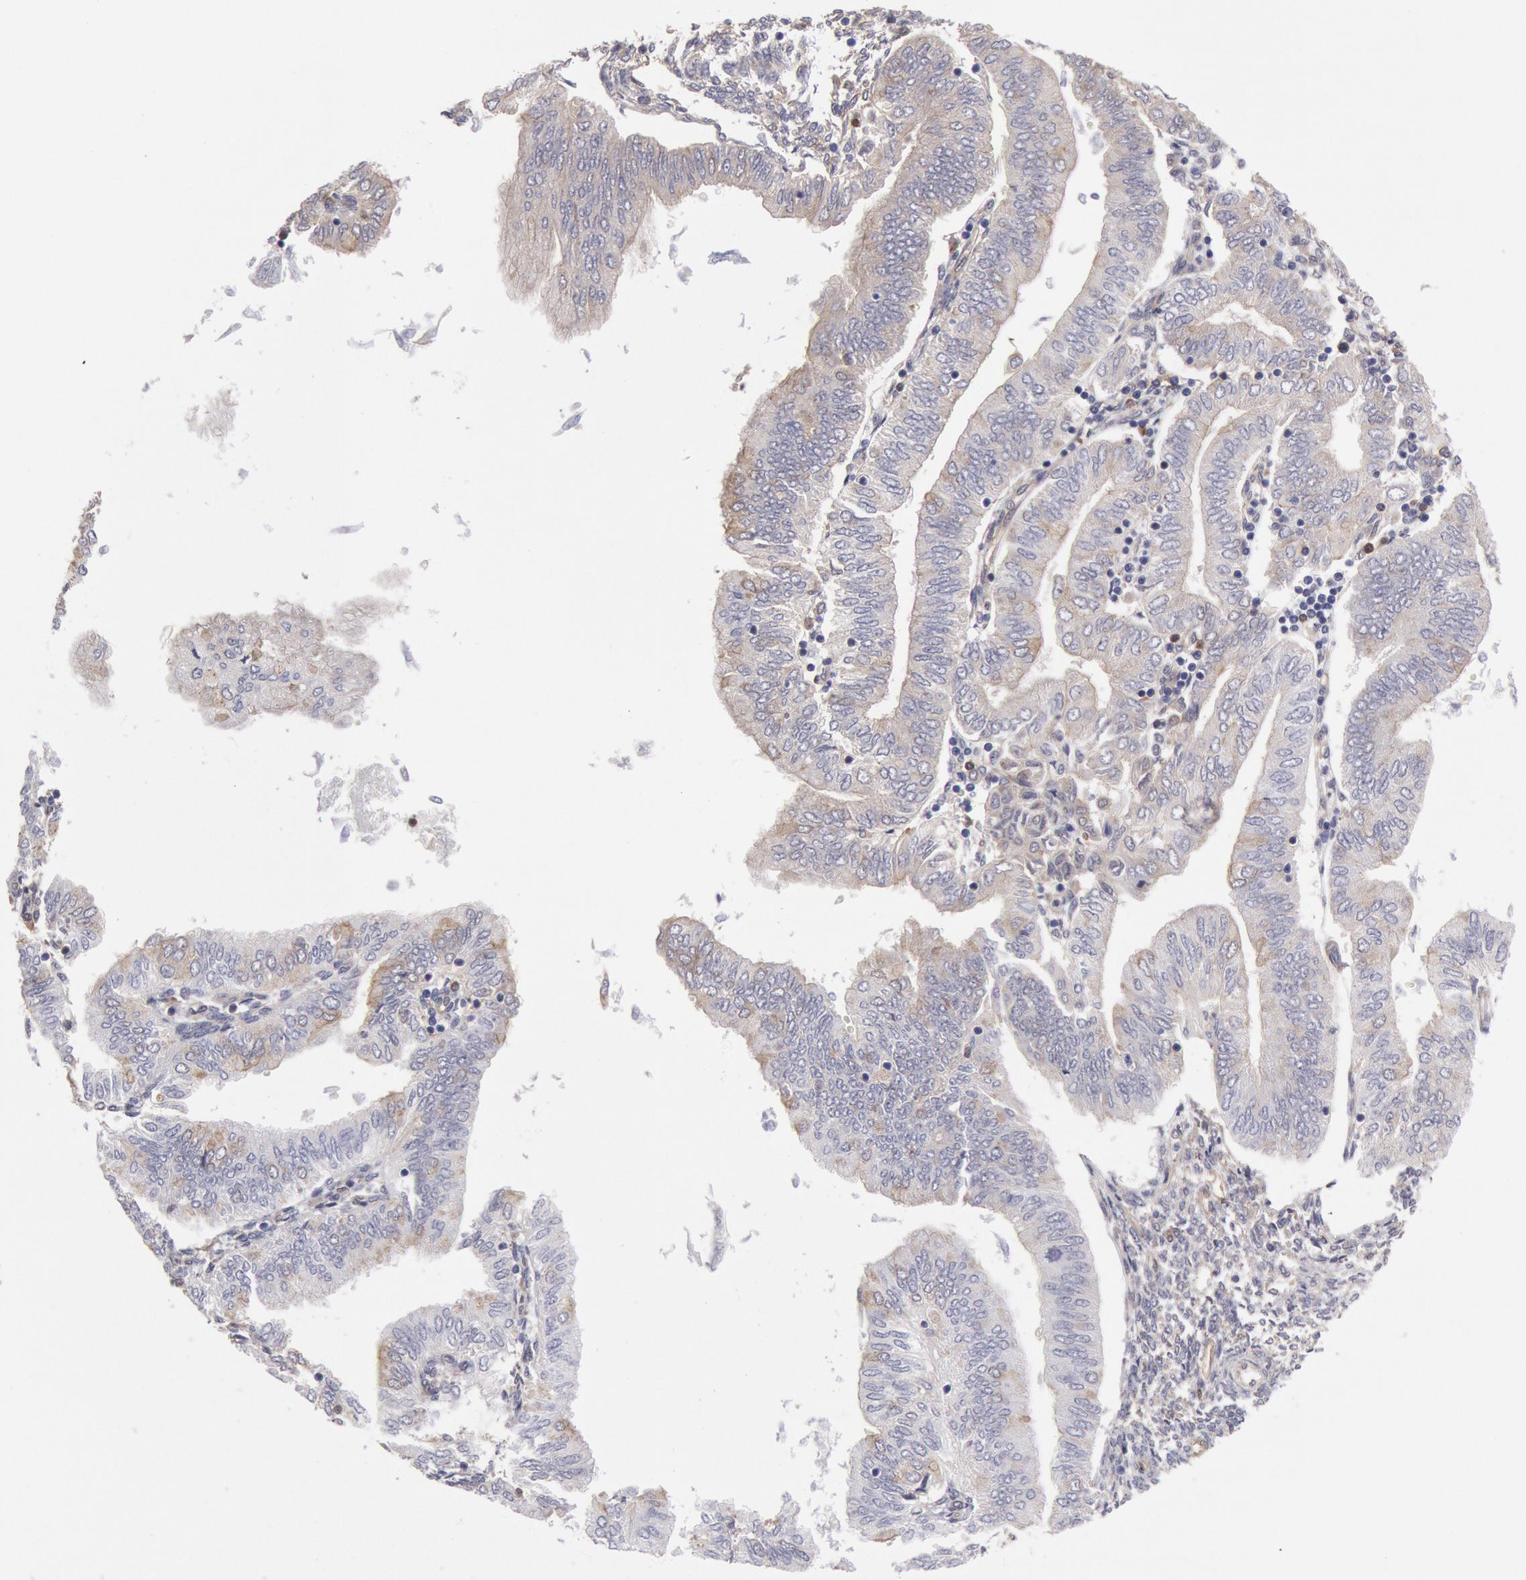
{"staining": {"intensity": "weak", "quantity": "25%-75%", "location": "cytoplasmic/membranous"}, "tissue": "endometrial cancer", "cell_type": "Tumor cells", "image_type": "cancer", "snomed": [{"axis": "morphology", "description": "Adenocarcinoma, NOS"}, {"axis": "topography", "description": "Endometrium"}], "caption": "Endometrial adenocarcinoma stained with a protein marker demonstrates weak staining in tumor cells.", "gene": "CCDC50", "patient": {"sex": "female", "age": 51}}